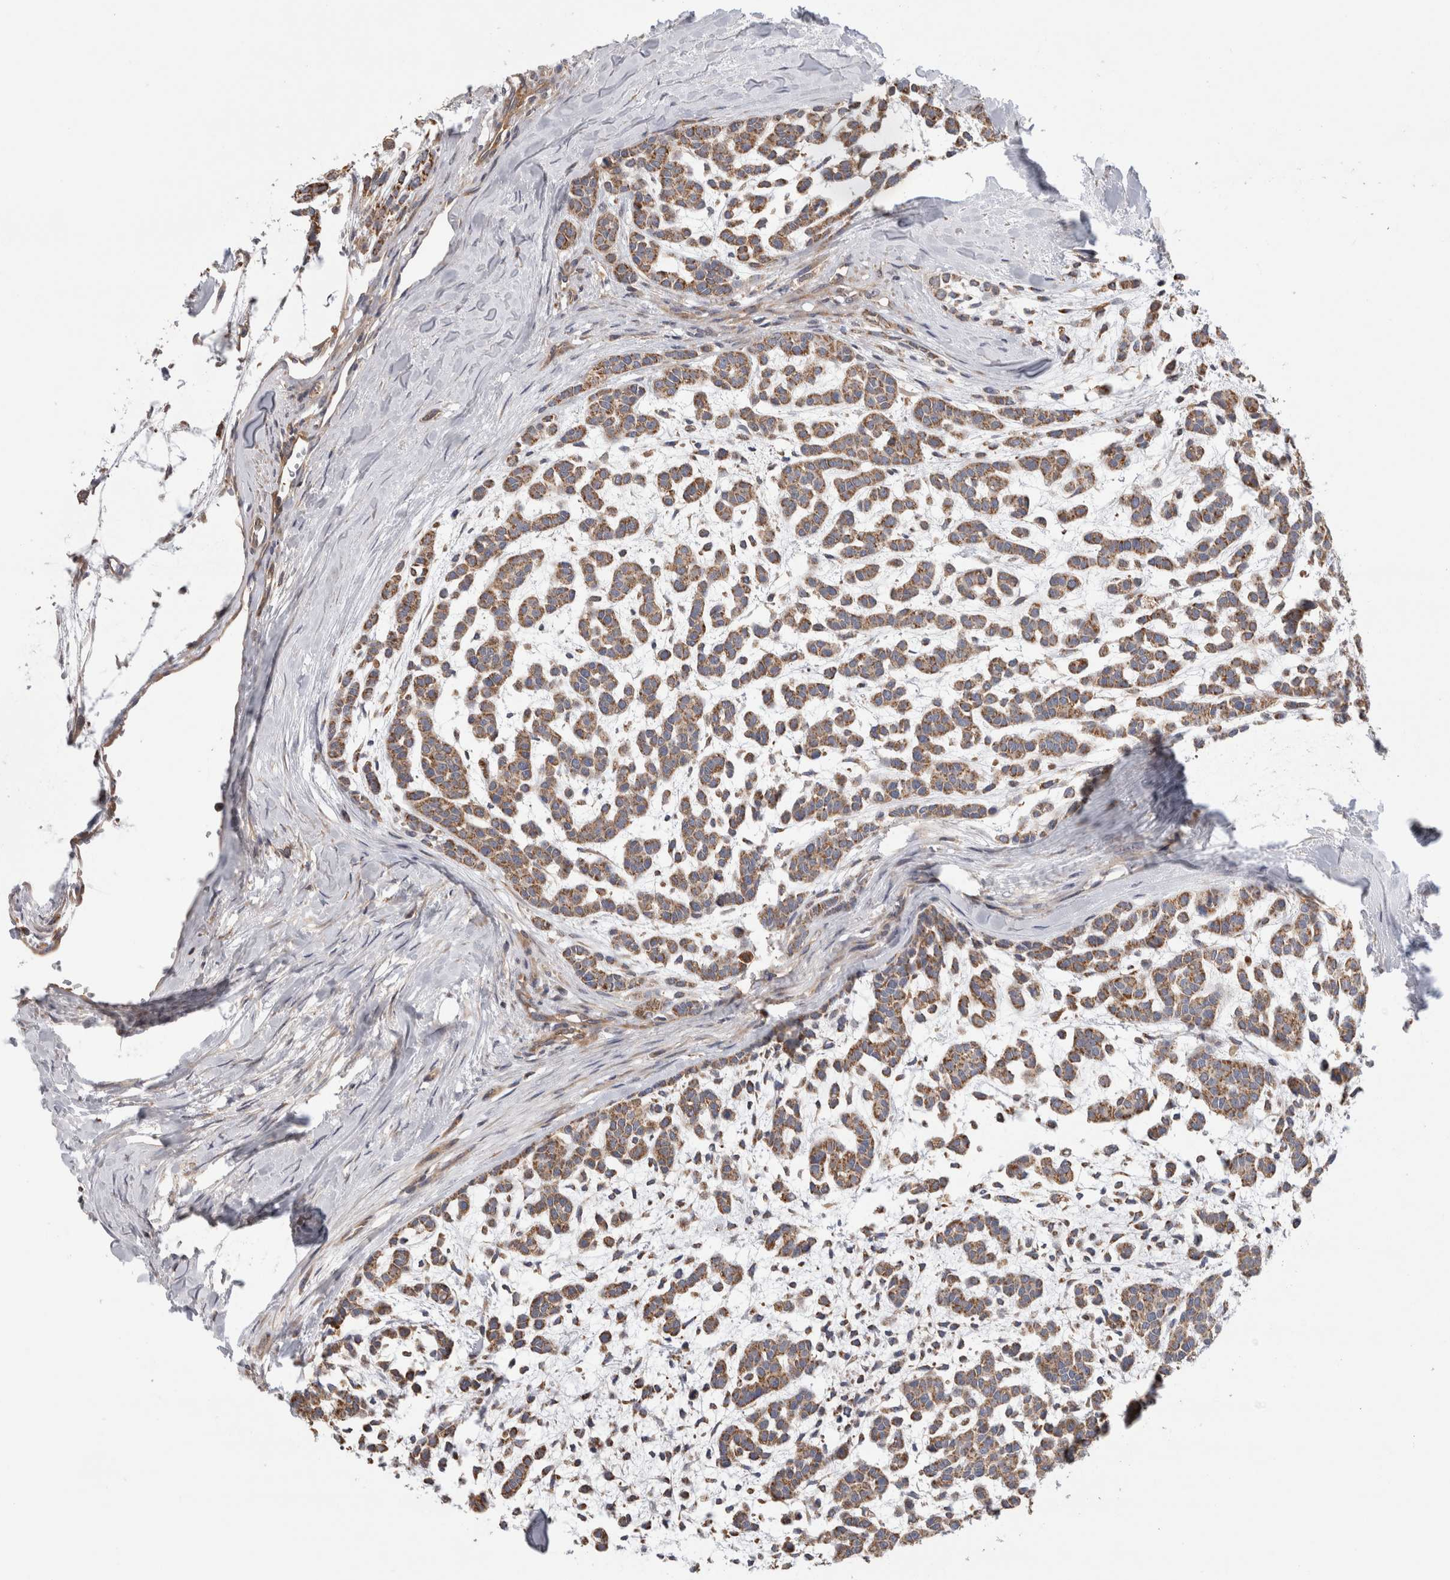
{"staining": {"intensity": "moderate", "quantity": ">75%", "location": "cytoplasmic/membranous"}, "tissue": "head and neck cancer", "cell_type": "Tumor cells", "image_type": "cancer", "snomed": [{"axis": "morphology", "description": "Adenocarcinoma, NOS"}, {"axis": "morphology", "description": "Adenoma, NOS"}, {"axis": "topography", "description": "Head-Neck"}], "caption": "Human adenocarcinoma (head and neck) stained with a protein marker shows moderate staining in tumor cells.", "gene": "GRIK2", "patient": {"sex": "female", "age": 55}}